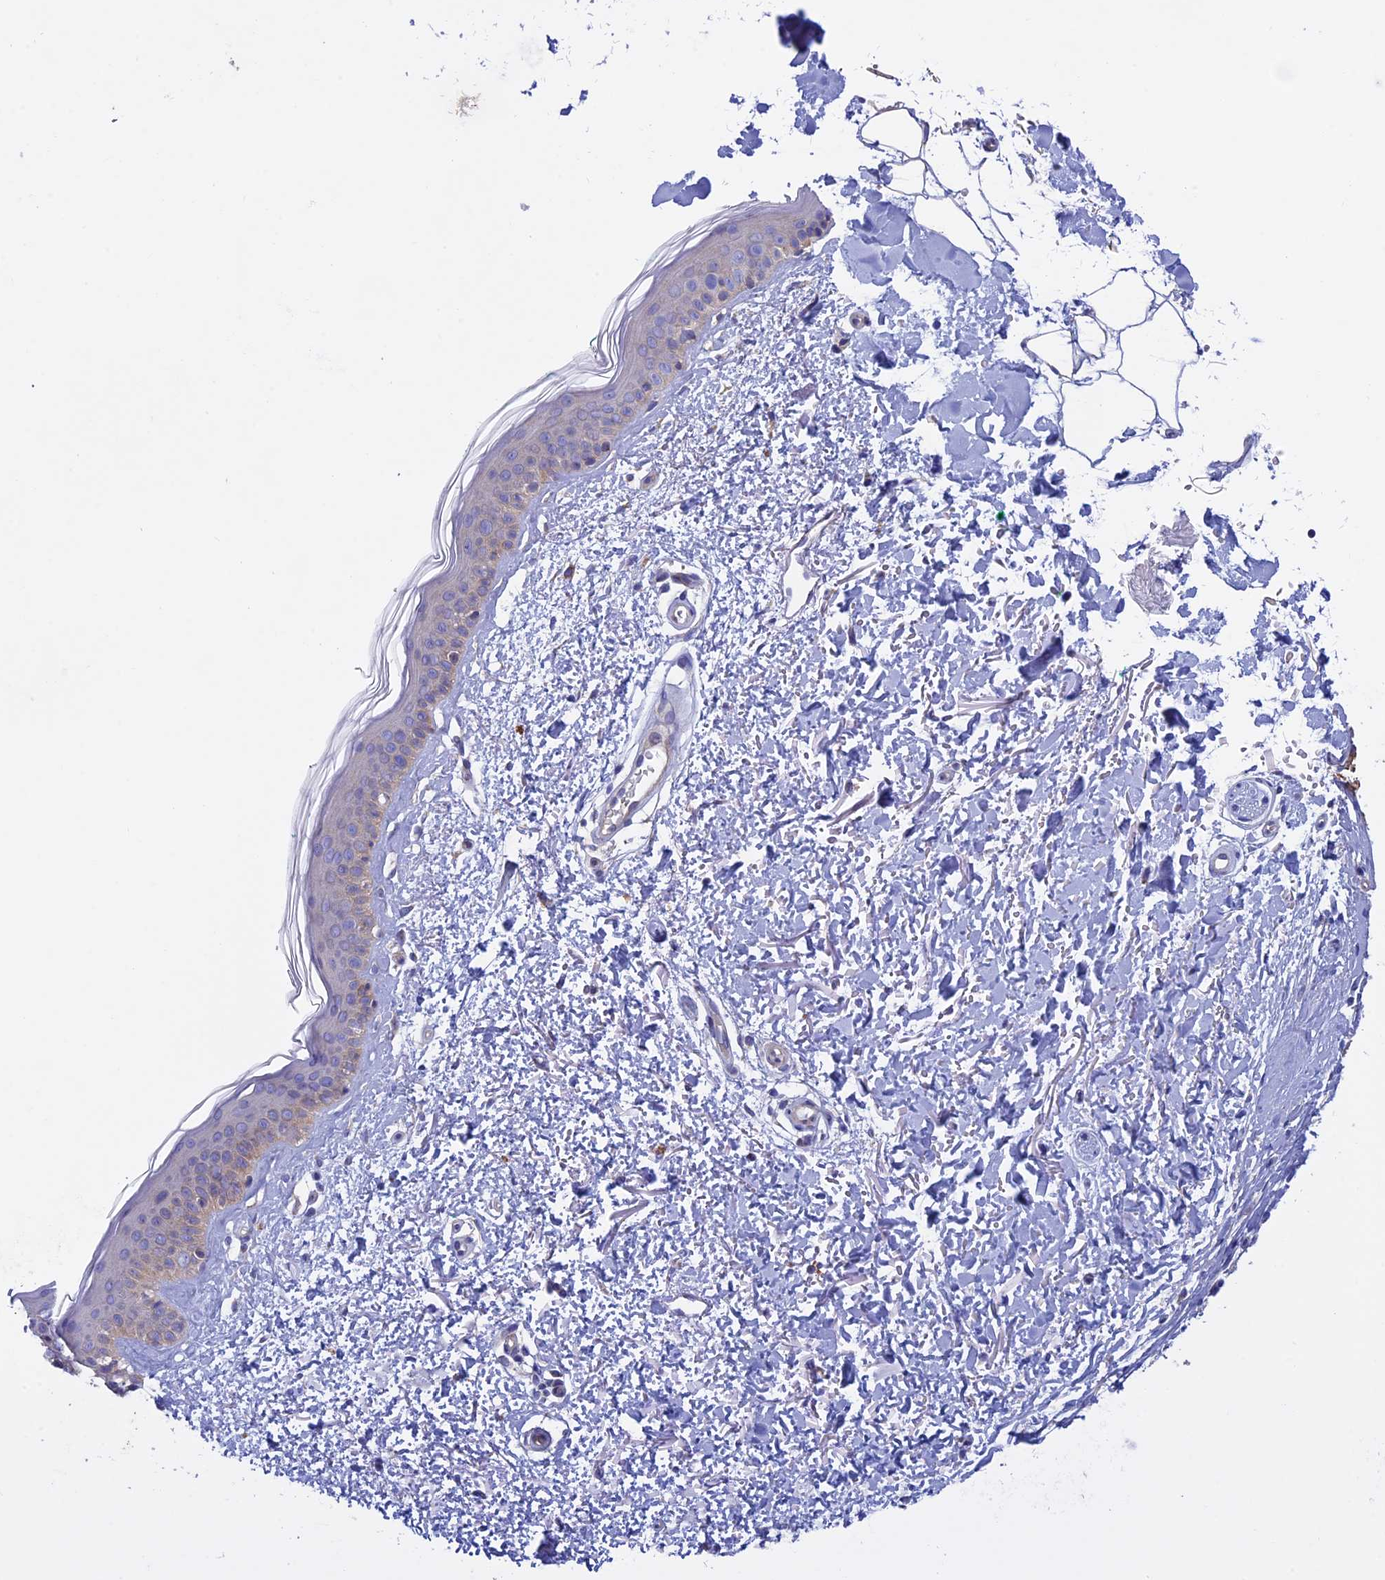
{"staining": {"intensity": "negative", "quantity": "none", "location": "none"}, "tissue": "skin", "cell_type": "Fibroblasts", "image_type": "normal", "snomed": [{"axis": "morphology", "description": "Normal tissue, NOS"}, {"axis": "topography", "description": "Skin"}], "caption": "Immunohistochemistry of benign human skin shows no staining in fibroblasts.", "gene": "ETFDH", "patient": {"sex": "male", "age": 66}}